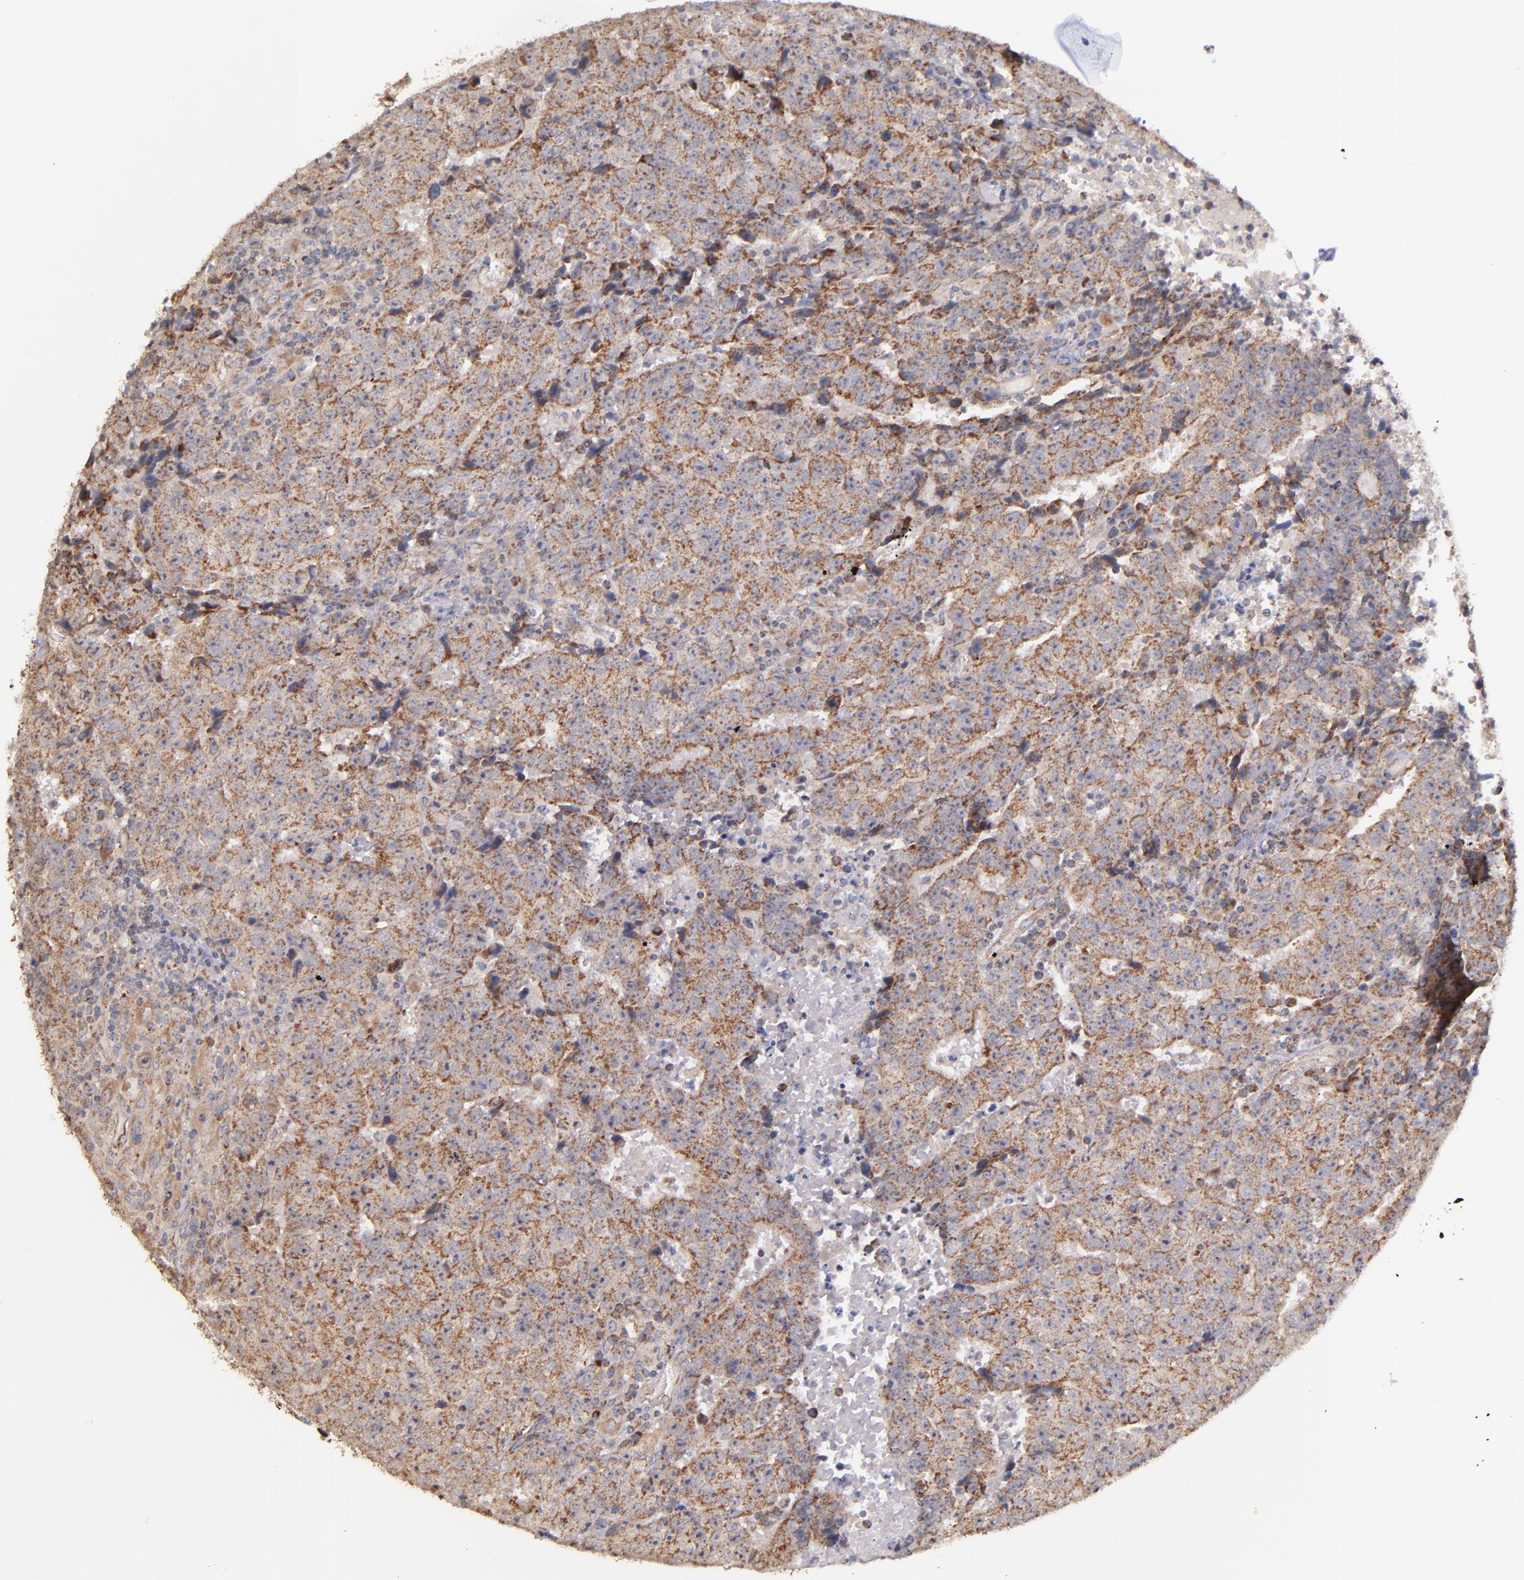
{"staining": {"intensity": "moderate", "quantity": ">75%", "location": "cytoplasmic/membranous"}, "tissue": "testis cancer", "cell_type": "Tumor cells", "image_type": "cancer", "snomed": [{"axis": "morphology", "description": "Necrosis, NOS"}, {"axis": "morphology", "description": "Carcinoma, Embryonal, NOS"}, {"axis": "topography", "description": "Testis"}], "caption": "A micrograph showing moderate cytoplasmic/membranous expression in about >75% of tumor cells in testis cancer (embryonal carcinoma), as visualized by brown immunohistochemical staining.", "gene": "SHC1", "patient": {"sex": "male", "age": 19}}